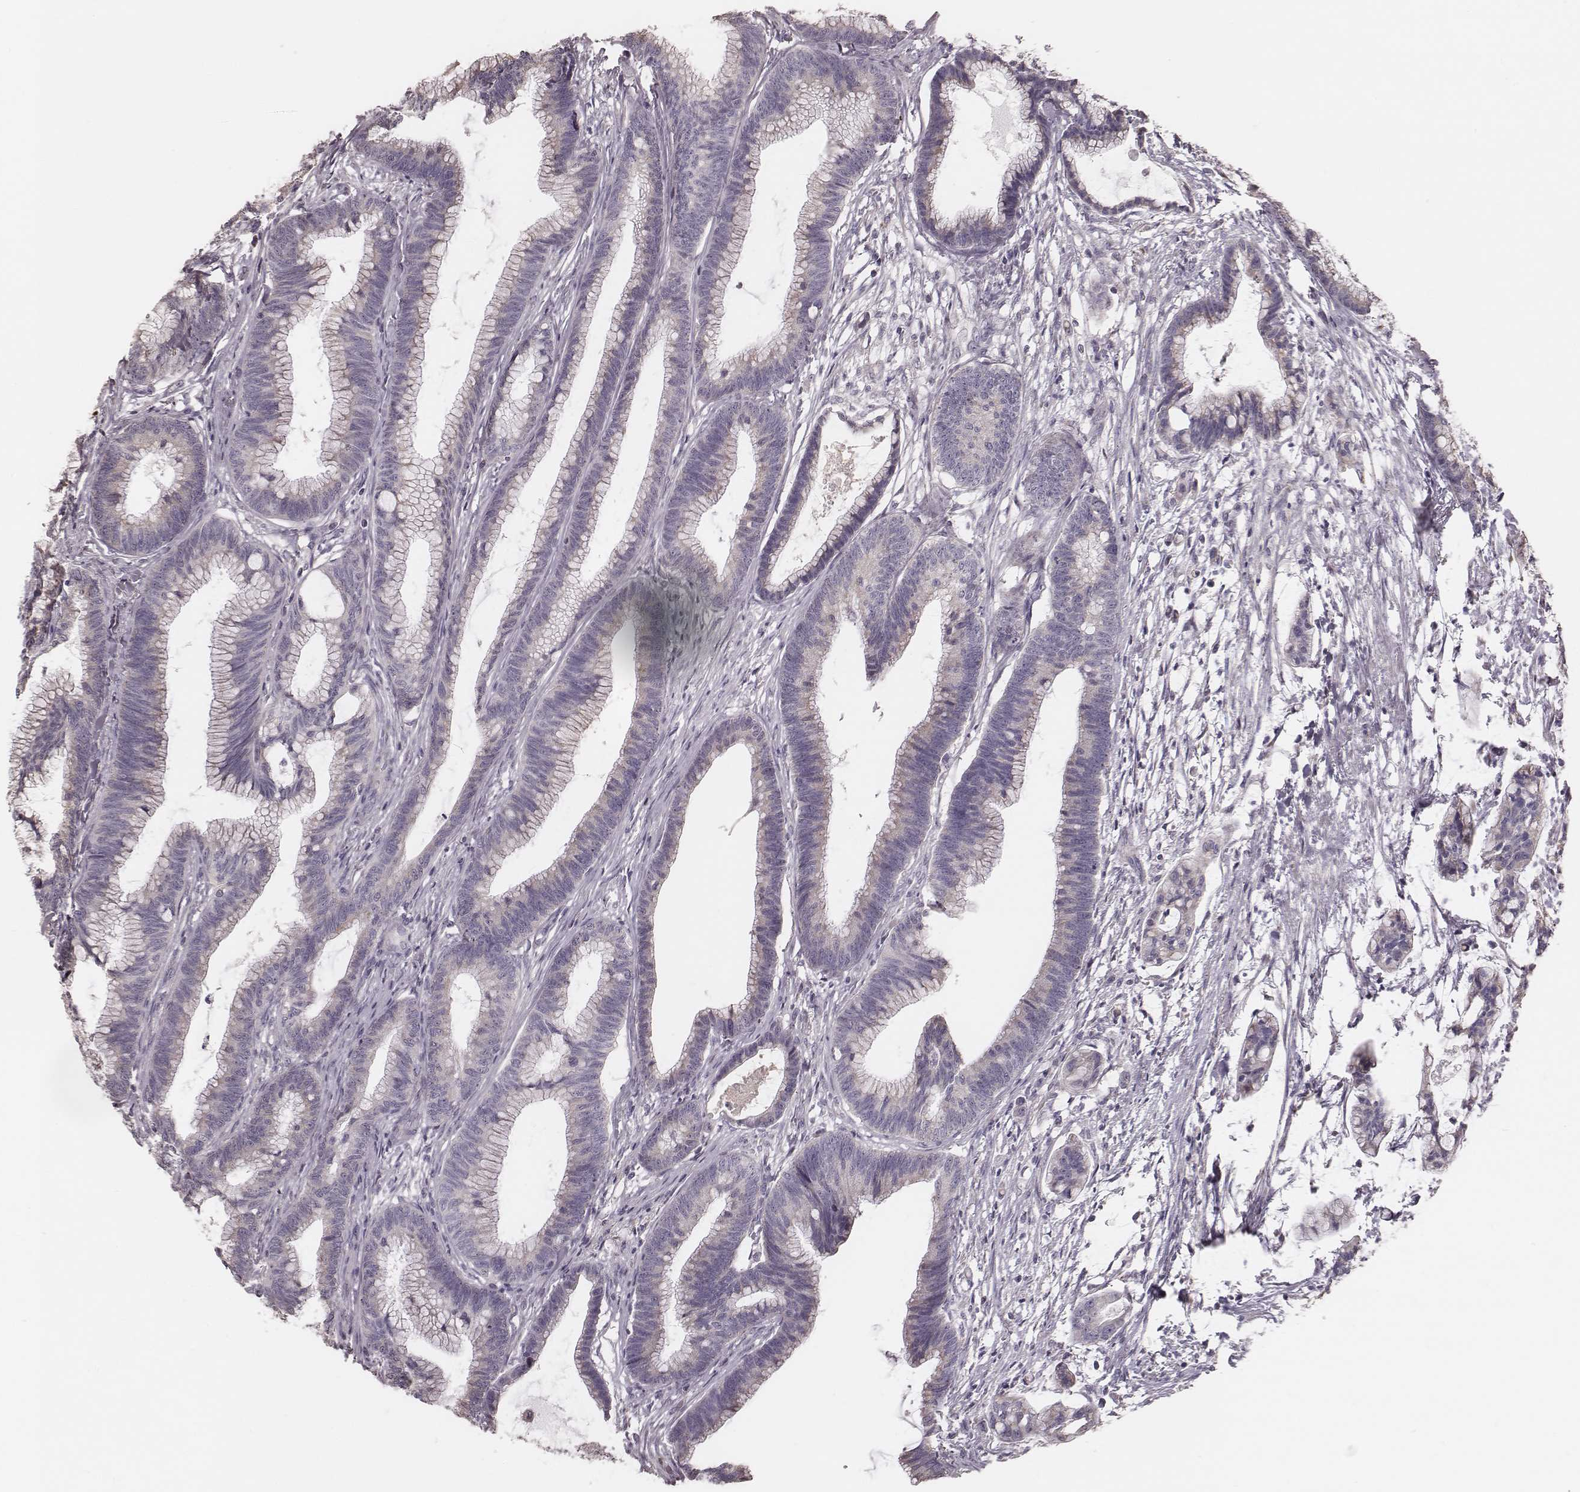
{"staining": {"intensity": "negative", "quantity": "none", "location": "none"}, "tissue": "colorectal cancer", "cell_type": "Tumor cells", "image_type": "cancer", "snomed": [{"axis": "morphology", "description": "Adenocarcinoma, NOS"}, {"axis": "topography", "description": "Colon"}], "caption": "Adenocarcinoma (colorectal) was stained to show a protein in brown. There is no significant expression in tumor cells.", "gene": "KIF5C", "patient": {"sex": "female", "age": 78}}